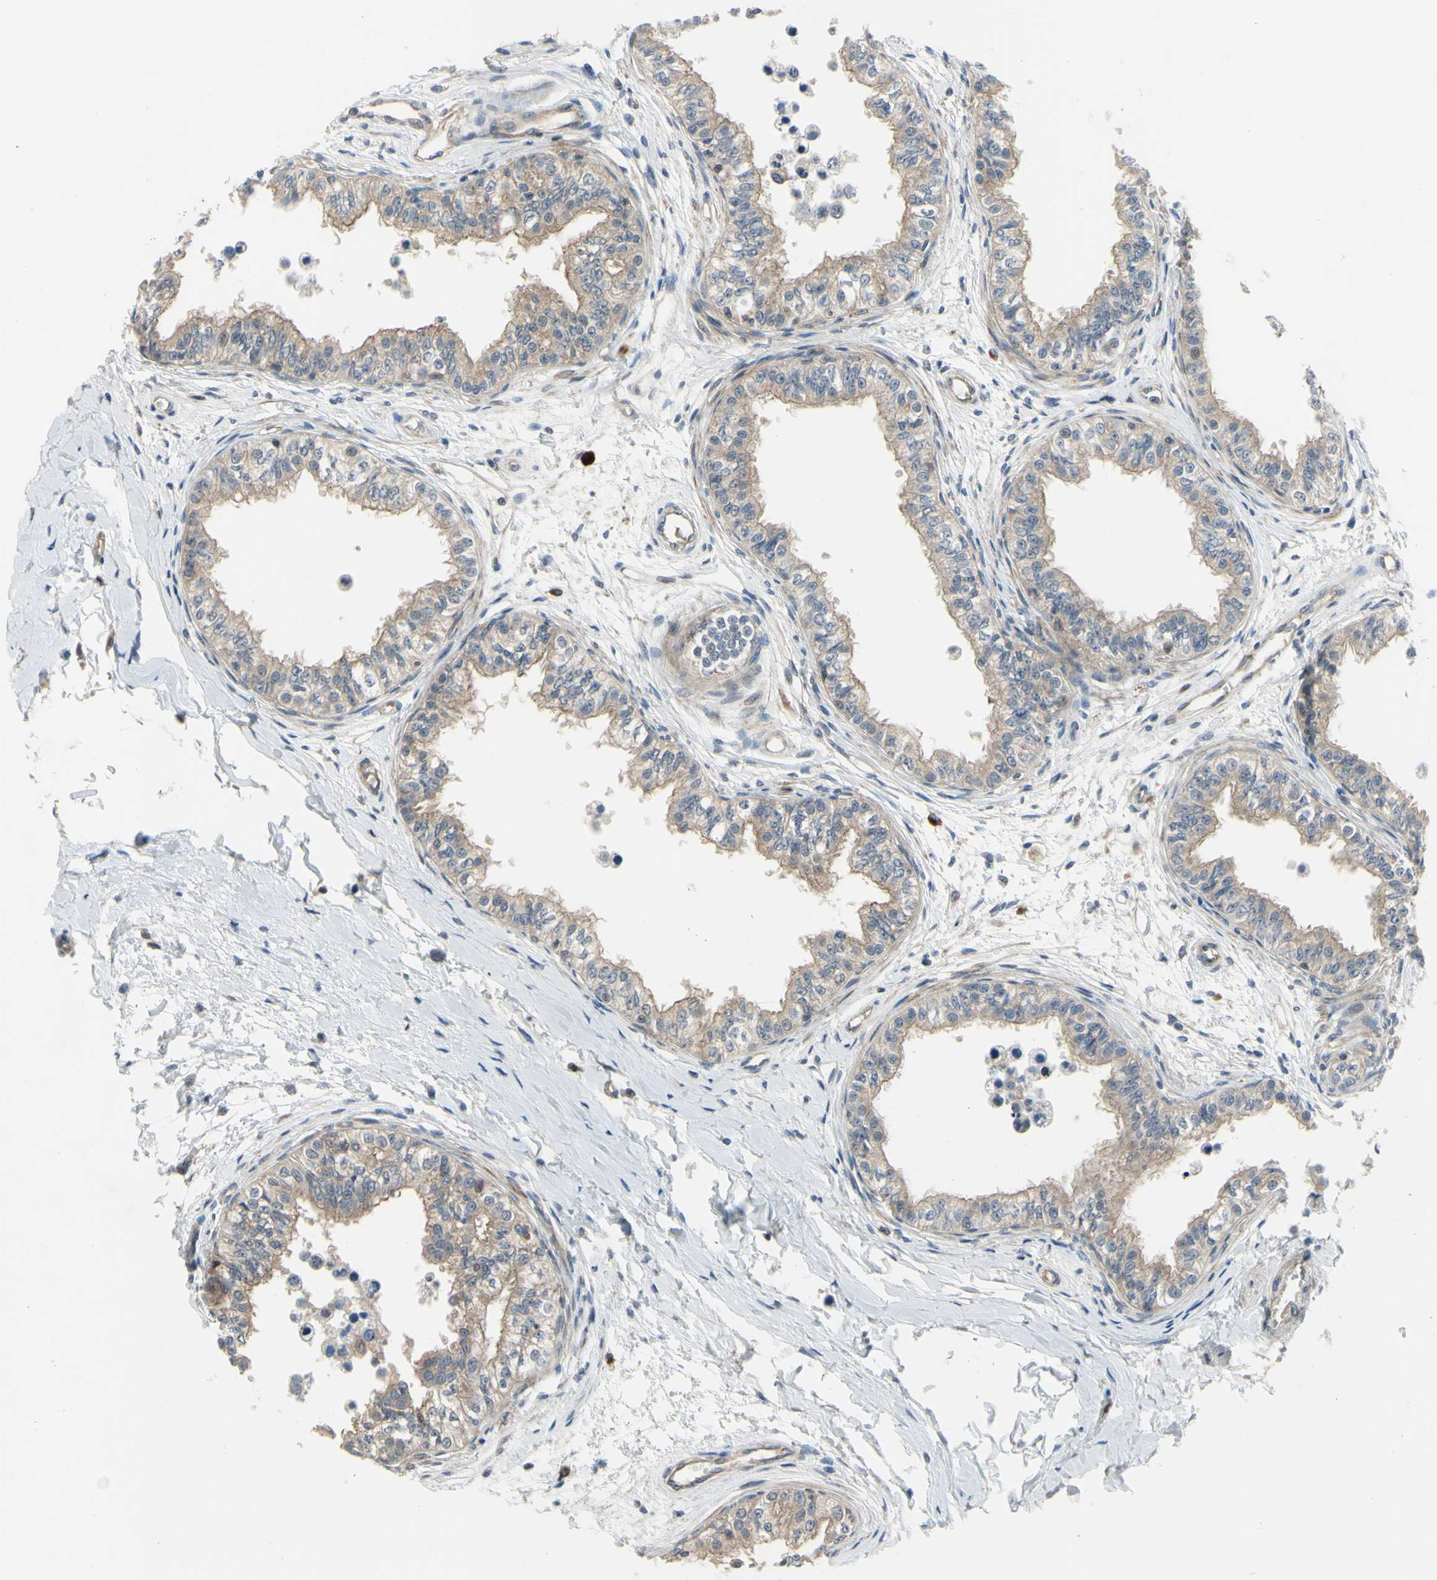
{"staining": {"intensity": "moderate", "quantity": "25%-75%", "location": "cytoplasmic/membranous,nuclear"}, "tissue": "epididymis", "cell_type": "Glandular cells", "image_type": "normal", "snomed": [{"axis": "morphology", "description": "Normal tissue, NOS"}, {"axis": "morphology", "description": "Adenocarcinoma, metastatic, NOS"}, {"axis": "topography", "description": "Testis"}, {"axis": "topography", "description": "Epididymis"}], "caption": "IHC histopathology image of benign epididymis stained for a protein (brown), which demonstrates medium levels of moderate cytoplasmic/membranous,nuclear staining in approximately 25%-75% of glandular cells.", "gene": "COMMD9", "patient": {"sex": "male", "age": 26}}